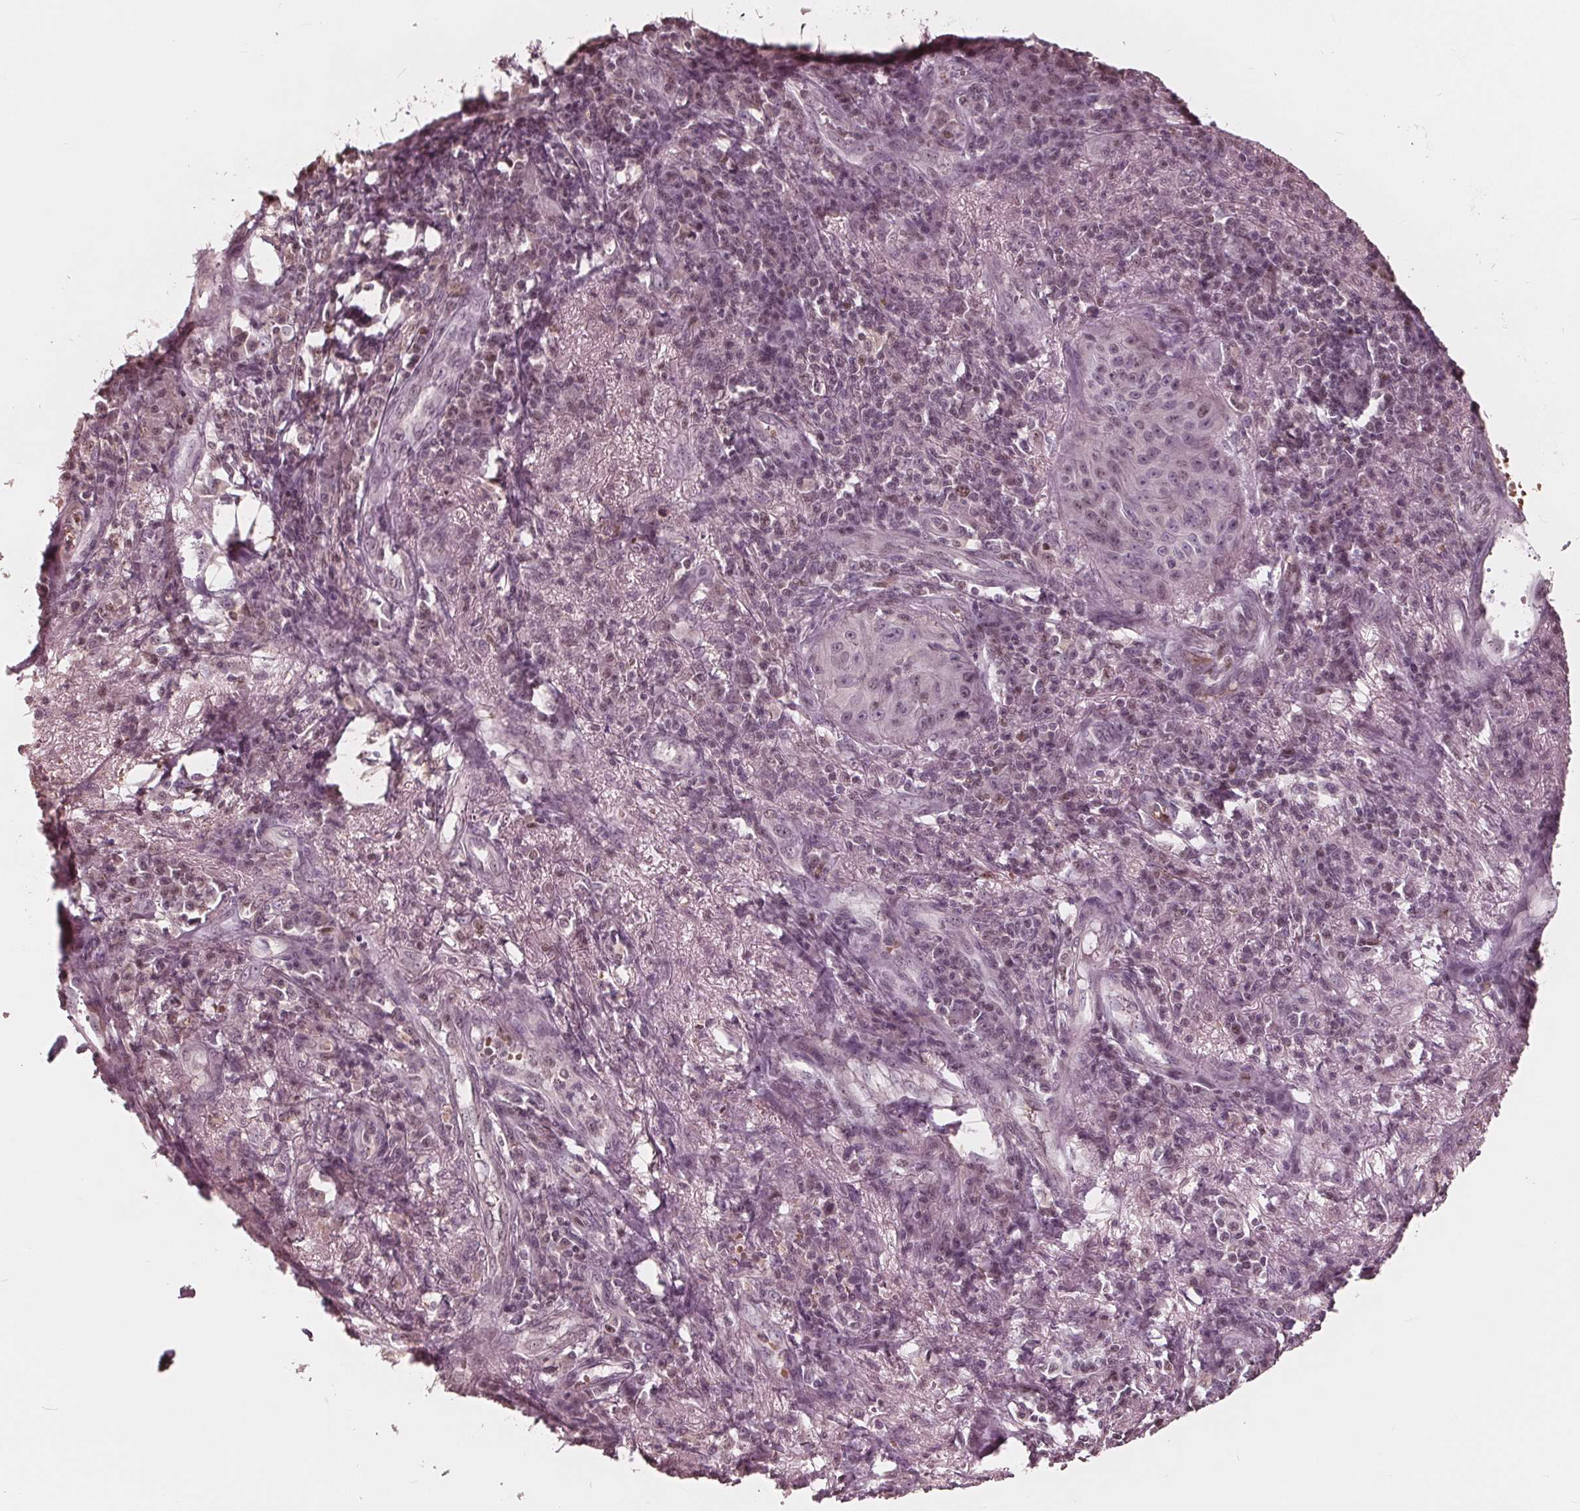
{"staining": {"intensity": "negative", "quantity": "none", "location": "none"}, "tissue": "skin cancer", "cell_type": "Tumor cells", "image_type": "cancer", "snomed": [{"axis": "morphology", "description": "Squamous cell carcinoma, NOS"}, {"axis": "topography", "description": "Skin"}], "caption": "The photomicrograph demonstrates no significant staining in tumor cells of squamous cell carcinoma (skin). (DAB (3,3'-diaminobenzidine) immunohistochemistry, high magnification).", "gene": "HIRIP3", "patient": {"sex": "male", "age": 70}}